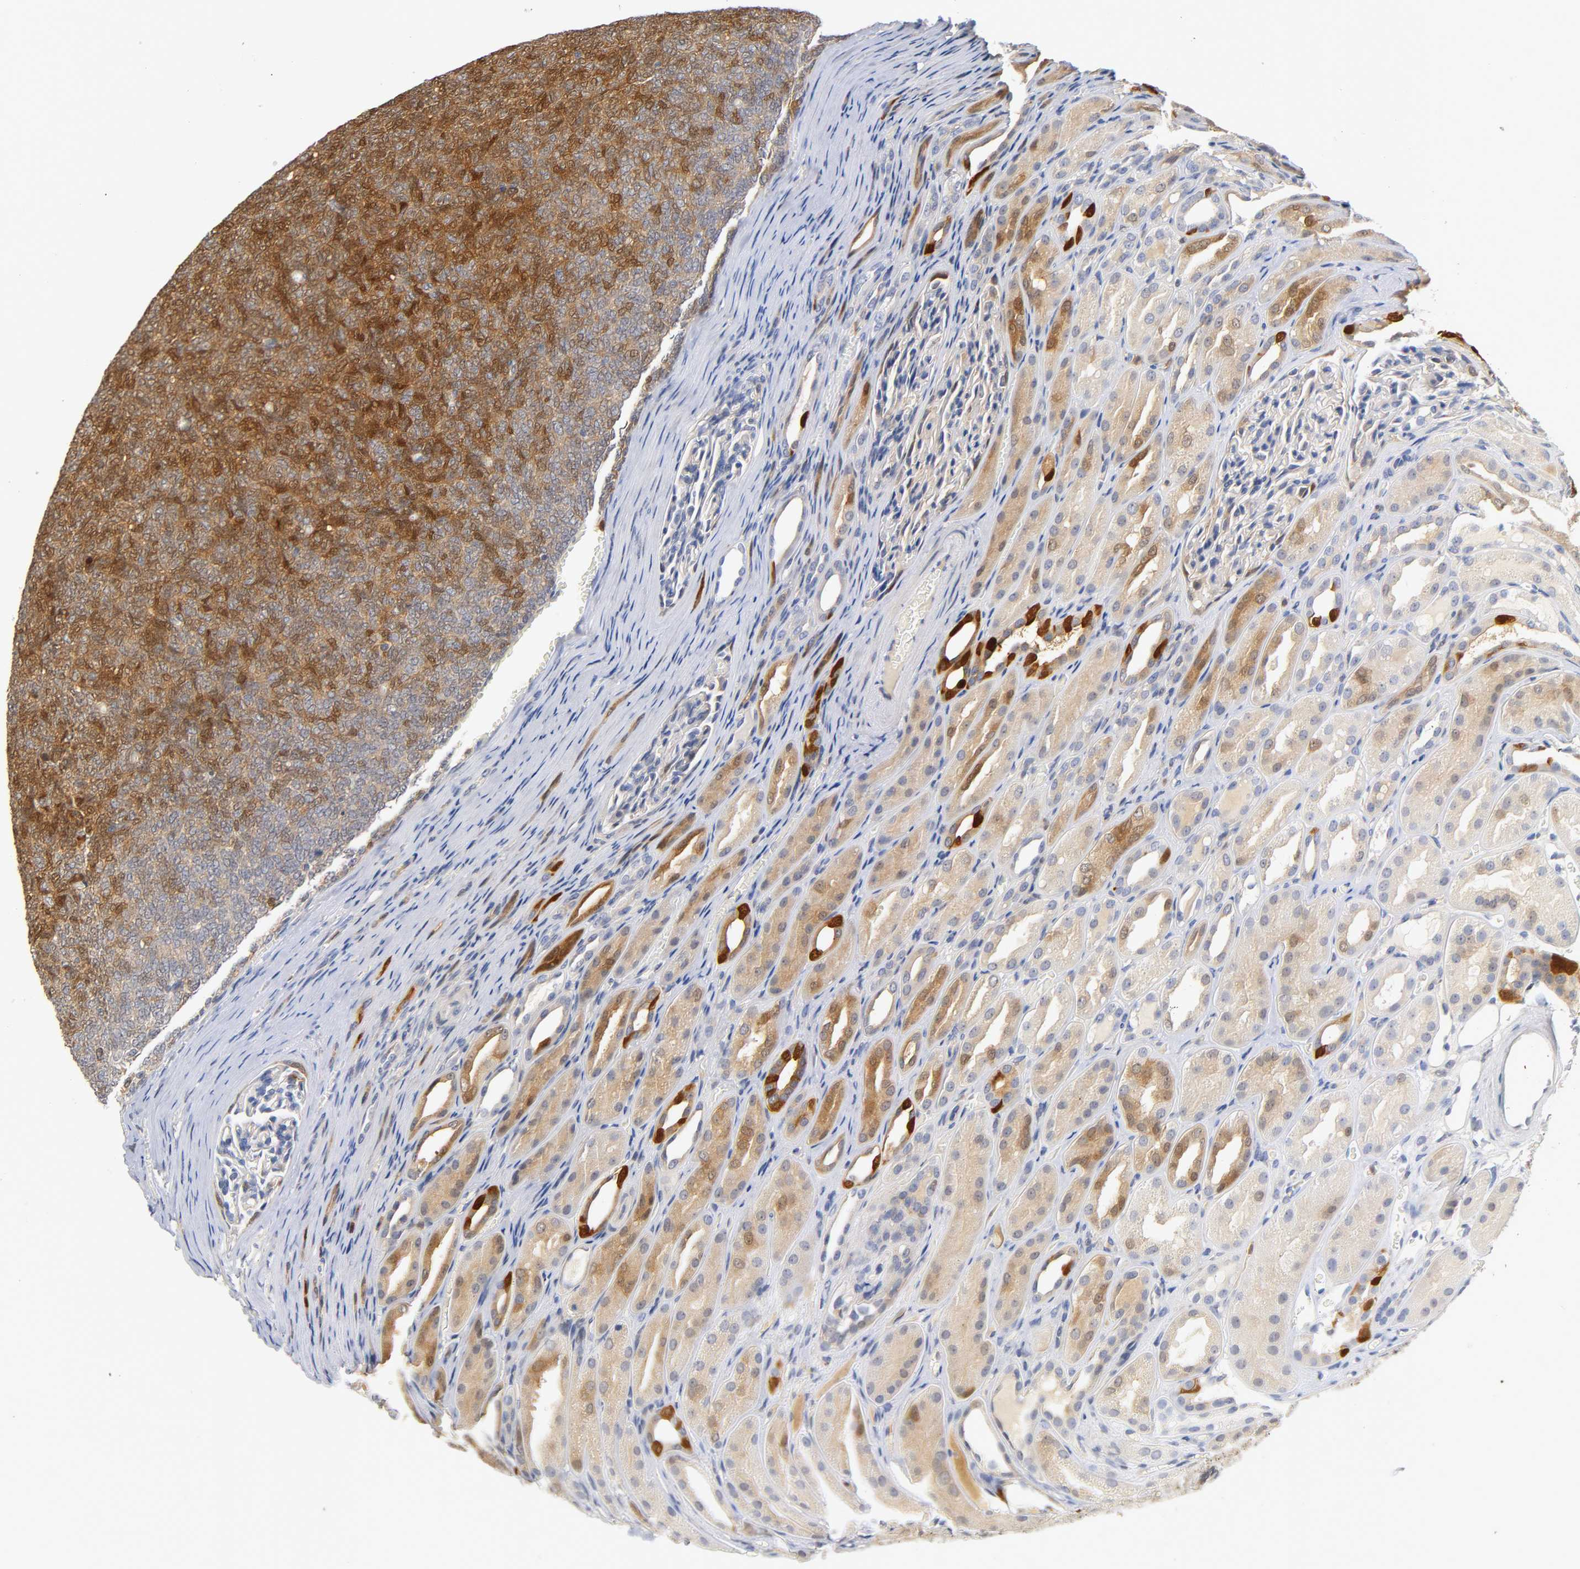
{"staining": {"intensity": "moderate", "quantity": ">75%", "location": "cytoplasmic/membranous,nuclear"}, "tissue": "renal cancer", "cell_type": "Tumor cells", "image_type": "cancer", "snomed": [{"axis": "morphology", "description": "Neoplasm, malignant, NOS"}, {"axis": "topography", "description": "Kidney"}], "caption": "IHC of human renal cancer (malignant neoplasm) reveals medium levels of moderate cytoplasmic/membranous and nuclear staining in approximately >75% of tumor cells.", "gene": "IL18", "patient": {"sex": "male", "age": 28}}